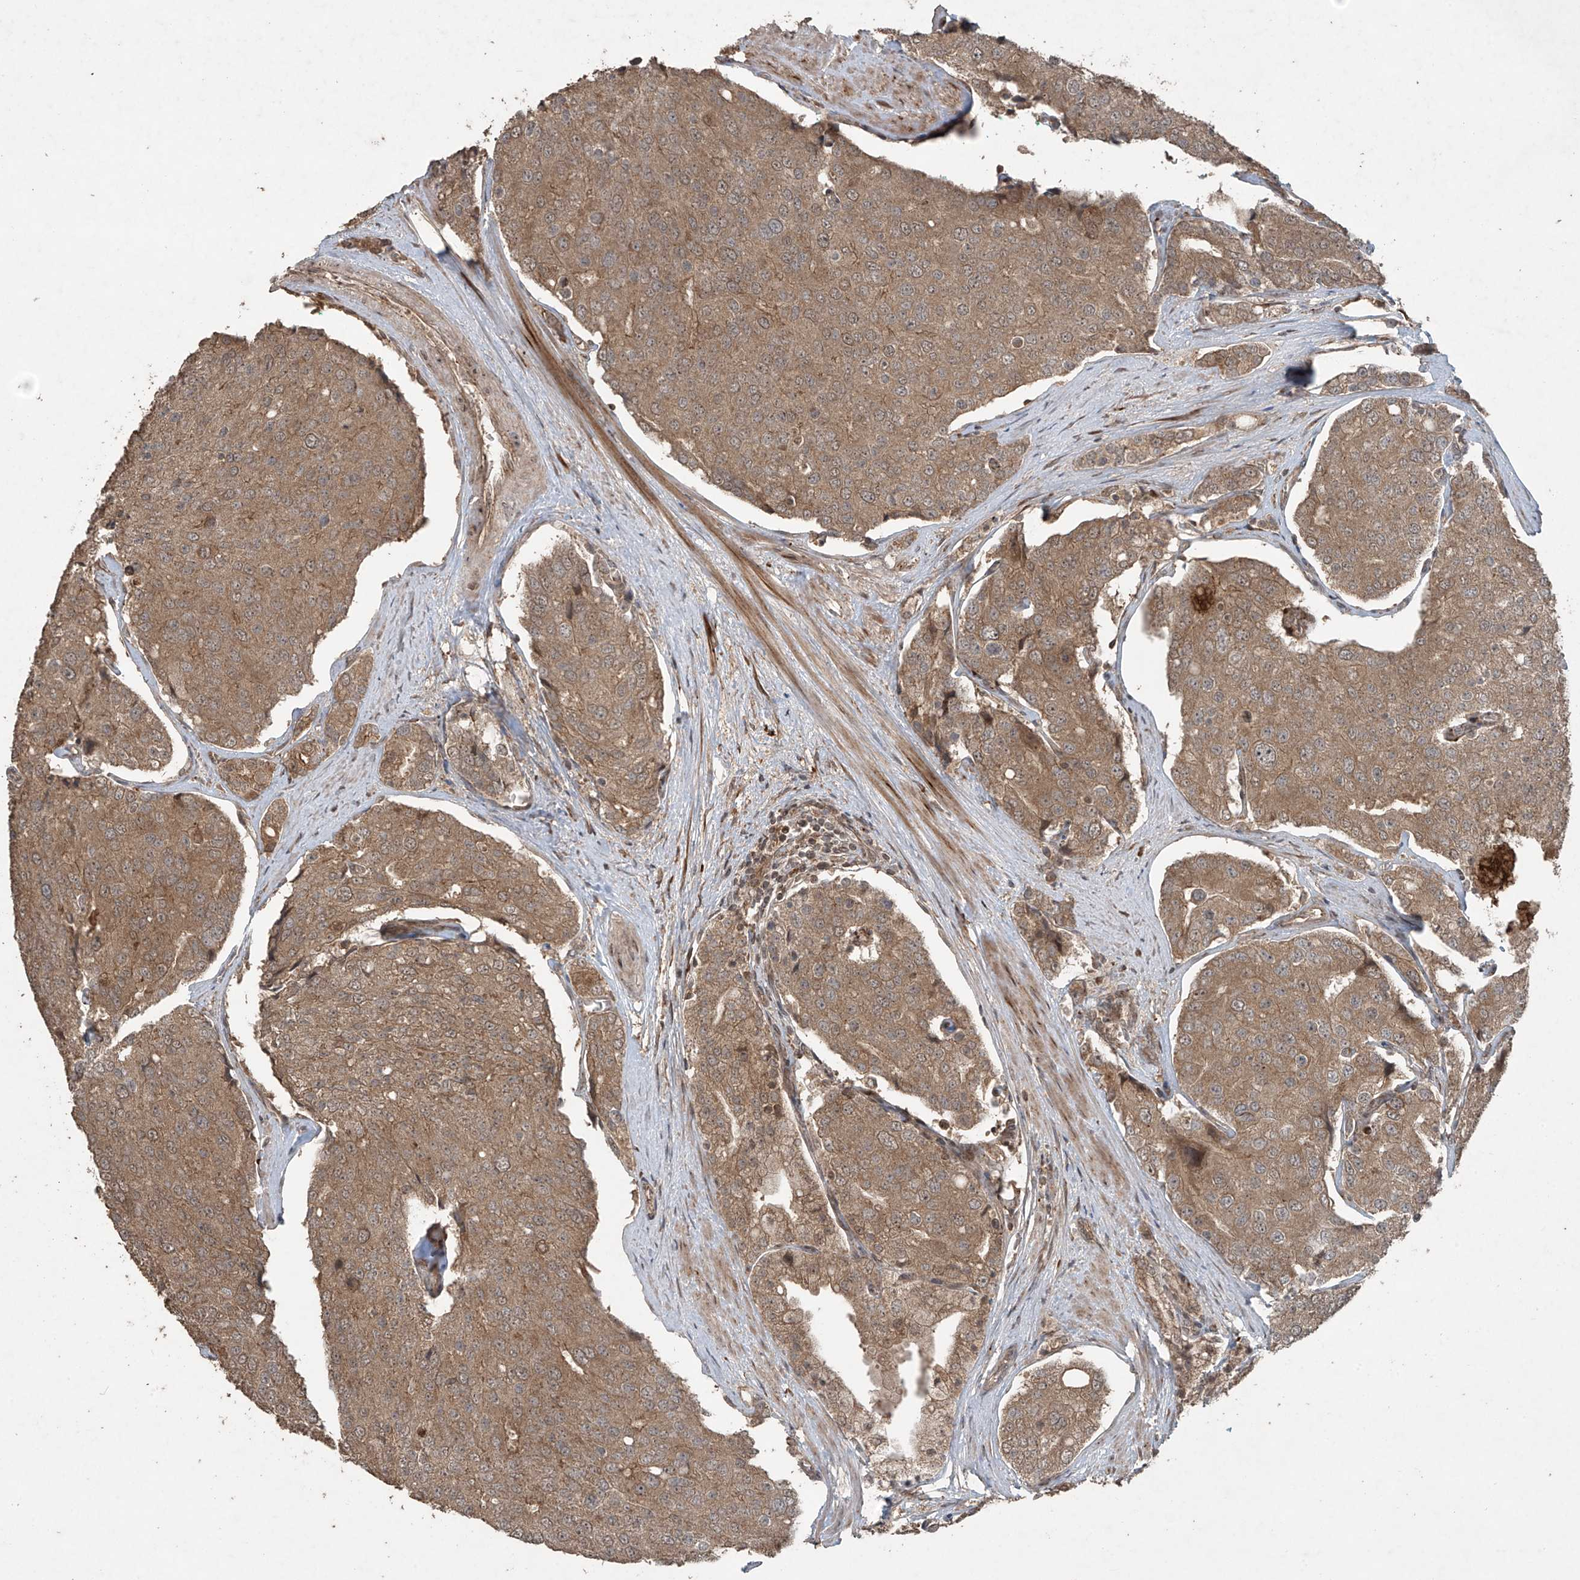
{"staining": {"intensity": "moderate", "quantity": ">75%", "location": "cytoplasmic/membranous"}, "tissue": "prostate cancer", "cell_type": "Tumor cells", "image_type": "cancer", "snomed": [{"axis": "morphology", "description": "Adenocarcinoma, High grade"}, {"axis": "topography", "description": "Prostate"}], "caption": "A micrograph showing moderate cytoplasmic/membranous positivity in approximately >75% of tumor cells in prostate cancer, as visualized by brown immunohistochemical staining.", "gene": "PGPEP1", "patient": {"sex": "male", "age": 50}}